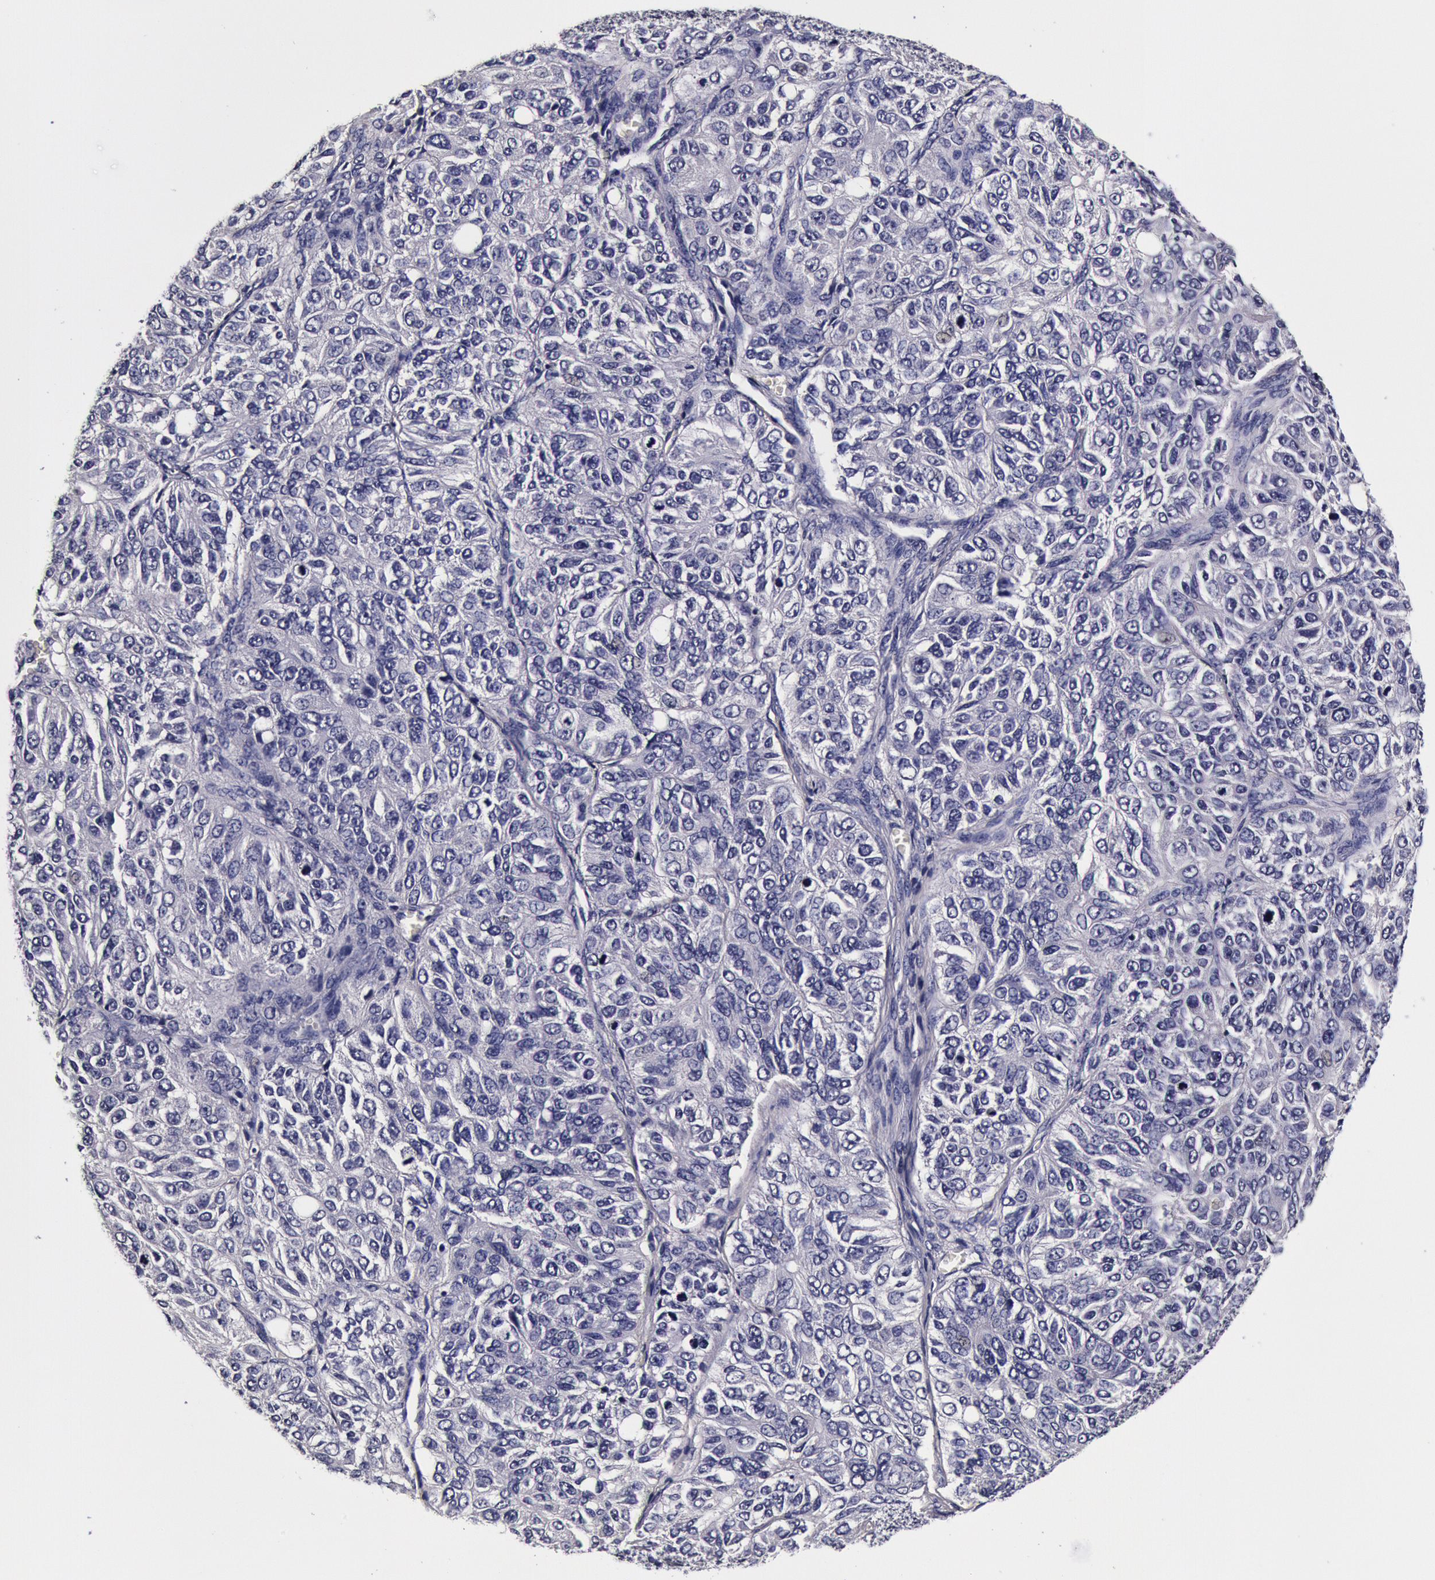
{"staining": {"intensity": "negative", "quantity": "none", "location": "none"}, "tissue": "ovarian cancer", "cell_type": "Tumor cells", "image_type": "cancer", "snomed": [{"axis": "morphology", "description": "Carcinoma, endometroid"}, {"axis": "topography", "description": "Ovary"}], "caption": "This is a micrograph of immunohistochemistry (IHC) staining of ovarian cancer (endometroid carcinoma), which shows no positivity in tumor cells.", "gene": "CCDC22", "patient": {"sex": "female", "age": 51}}